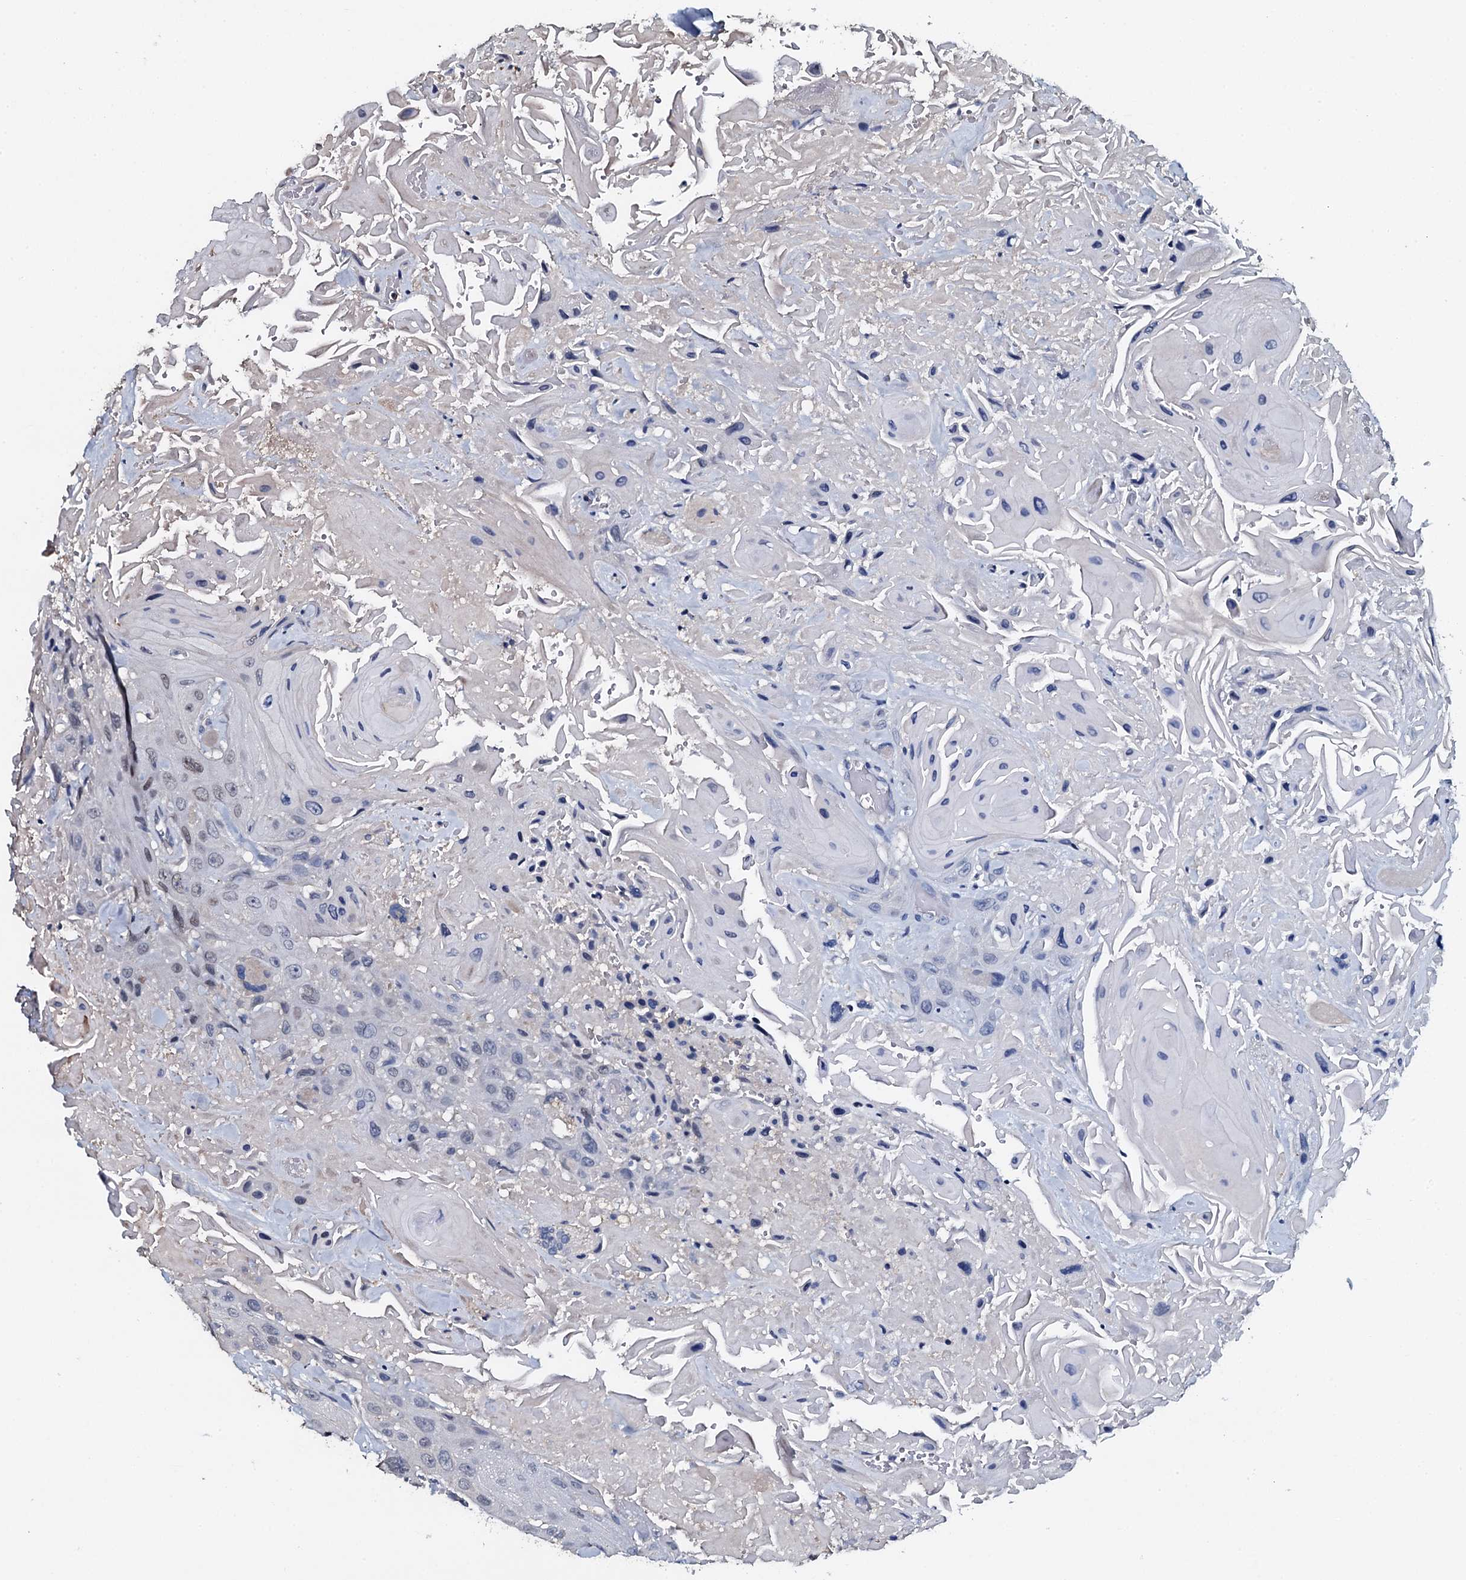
{"staining": {"intensity": "weak", "quantity": "<25%", "location": "nuclear"}, "tissue": "head and neck cancer", "cell_type": "Tumor cells", "image_type": "cancer", "snomed": [{"axis": "morphology", "description": "Squamous cell carcinoma, NOS"}, {"axis": "topography", "description": "Head-Neck"}], "caption": "Head and neck cancer stained for a protein using immunohistochemistry demonstrates no staining tumor cells.", "gene": "LYG2", "patient": {"sex": "male", "age": 81}}